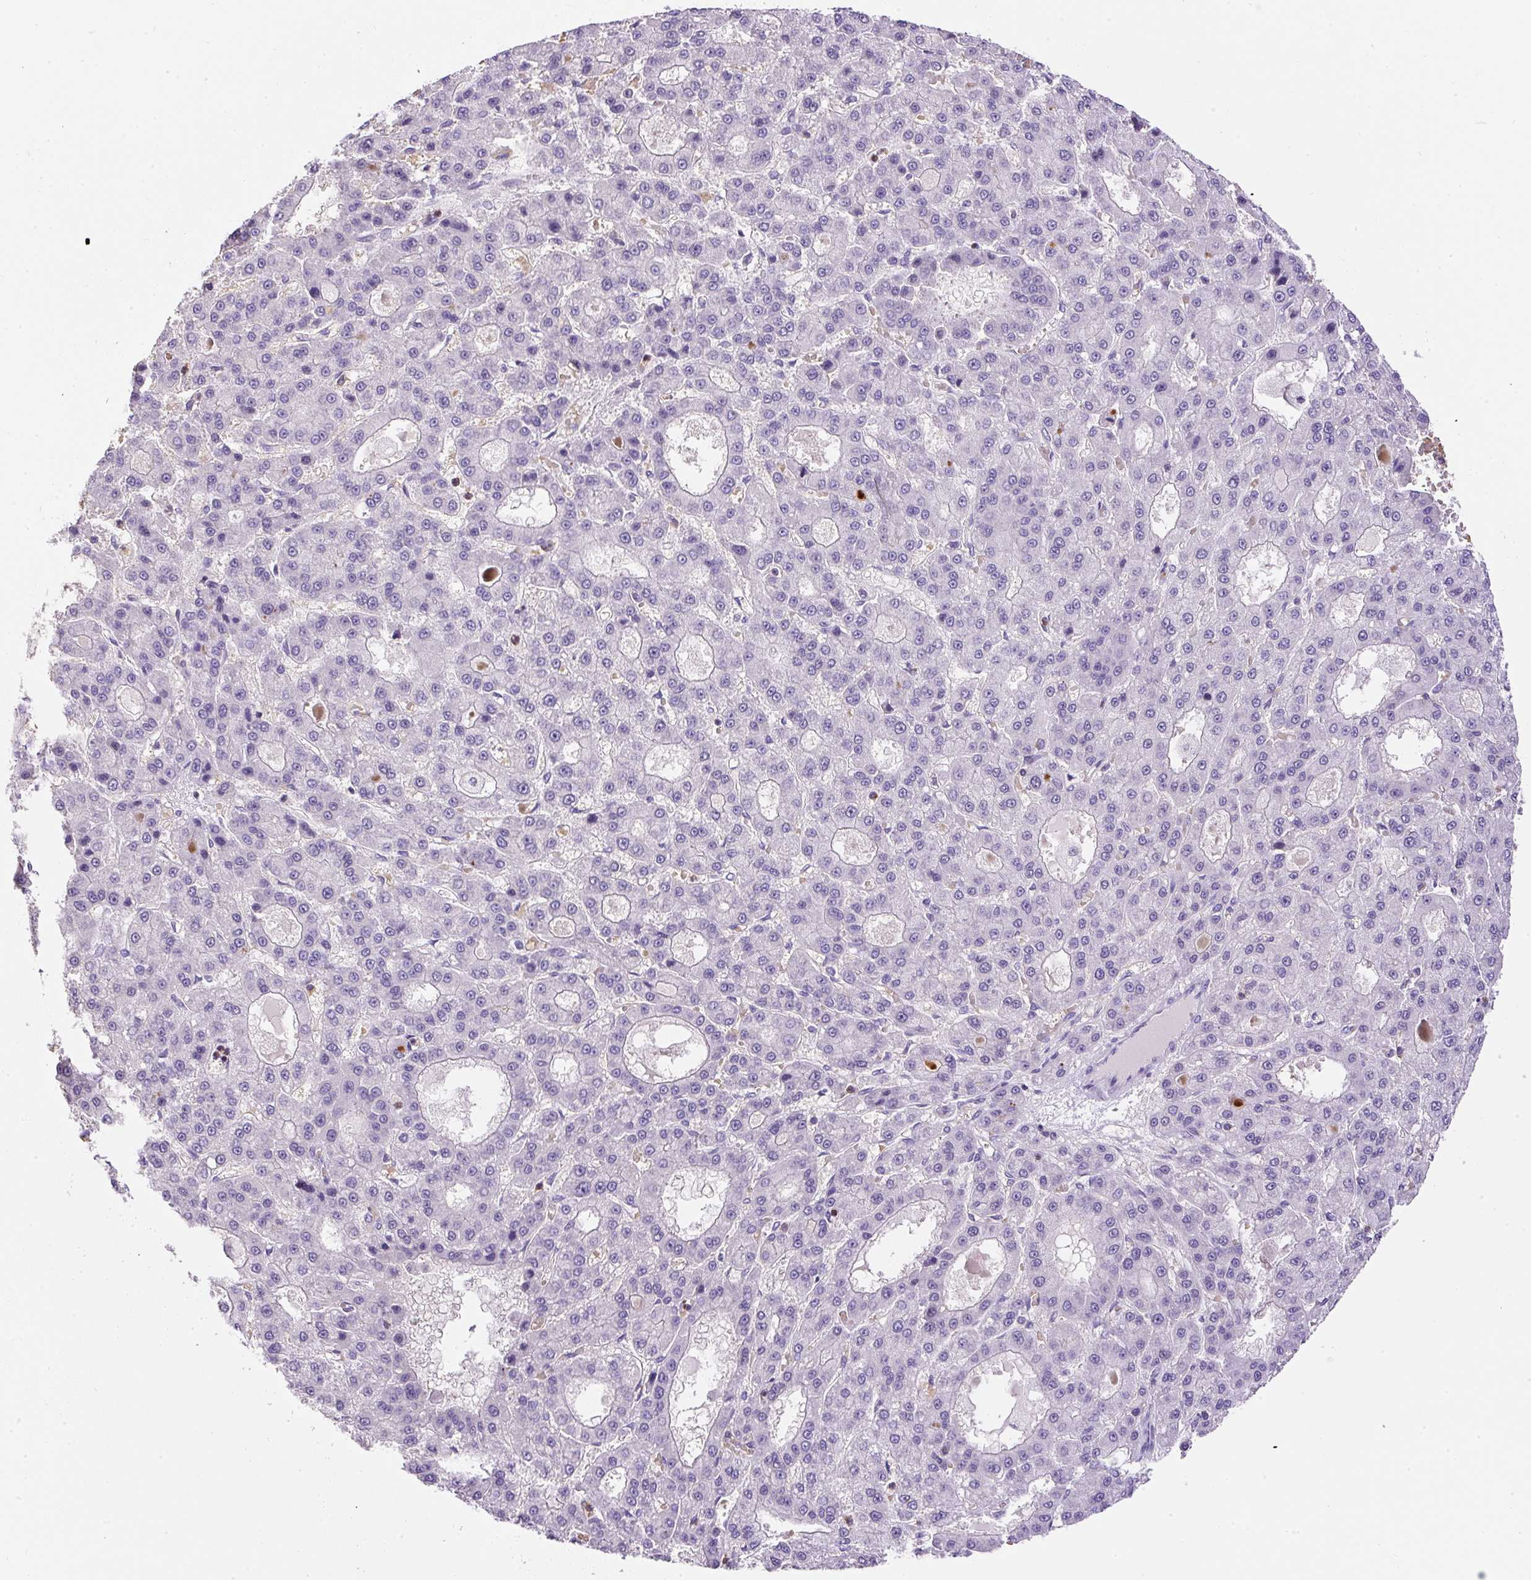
{"staining": {"intensity": "negative", "quantity": "none", "location": "none"}, "tissue": "liver cancer", "cell_type": "Tumor cells", "image_type": "cancer", "snomed": [{"axis": "morphology", "description": "Carcinoma, Hepatocellular, NOS"}, {"axis": "topography", "description": "Liver"}], "caption": "The IHC micrograph has no significant expression in tumor cells of liver hepatocellular carcinoma tissue.", "gene": "FAM228B", "patient": {"sex": "male", "age": 70}}